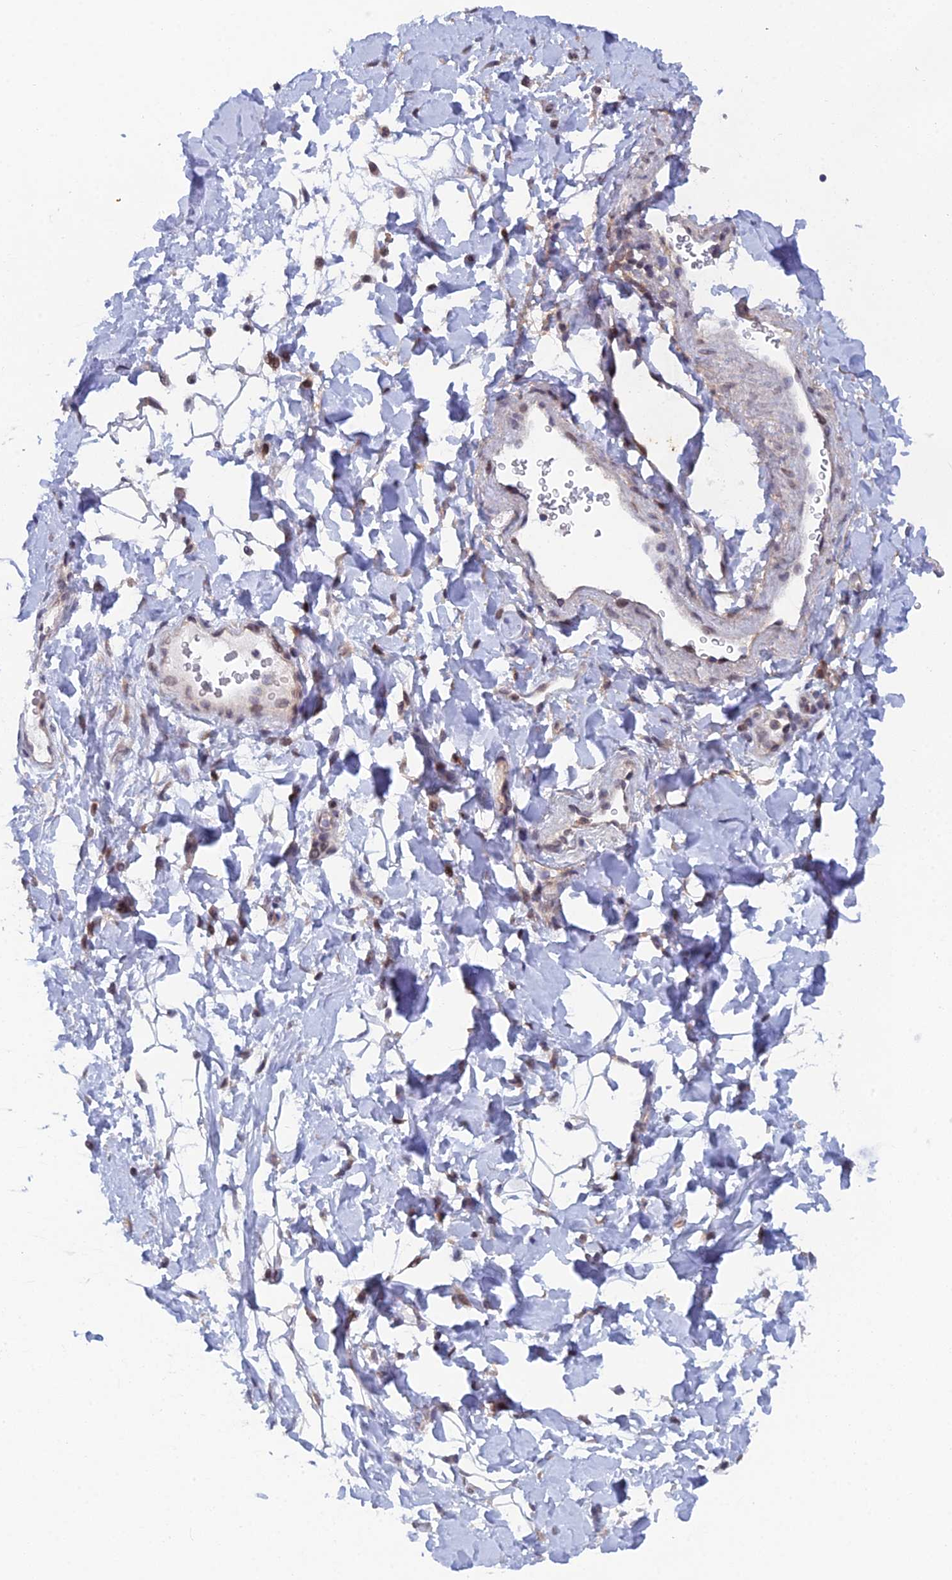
{"staining": {"intensity": "weak", "quantity": "25%-75%", "location": "cytoplasmic/membranous"}, "tissue": "adipose tissue", "cell_type": "Adipocytes", "image_type": "normal", "snomed": [{"axis": "morphology", "description": "Normal tissue, NOS"}, {"axis": "topography", "description": "Breast"}], "caption": "Immunohistochemistry (IHC) of benign human adipose tissue shows low levels of weak cytoplasmic/membranous expression in about 25%-75% of adipocytes.", "gene": "SRA1", "patient": {"sex": "female", "age": 26}}